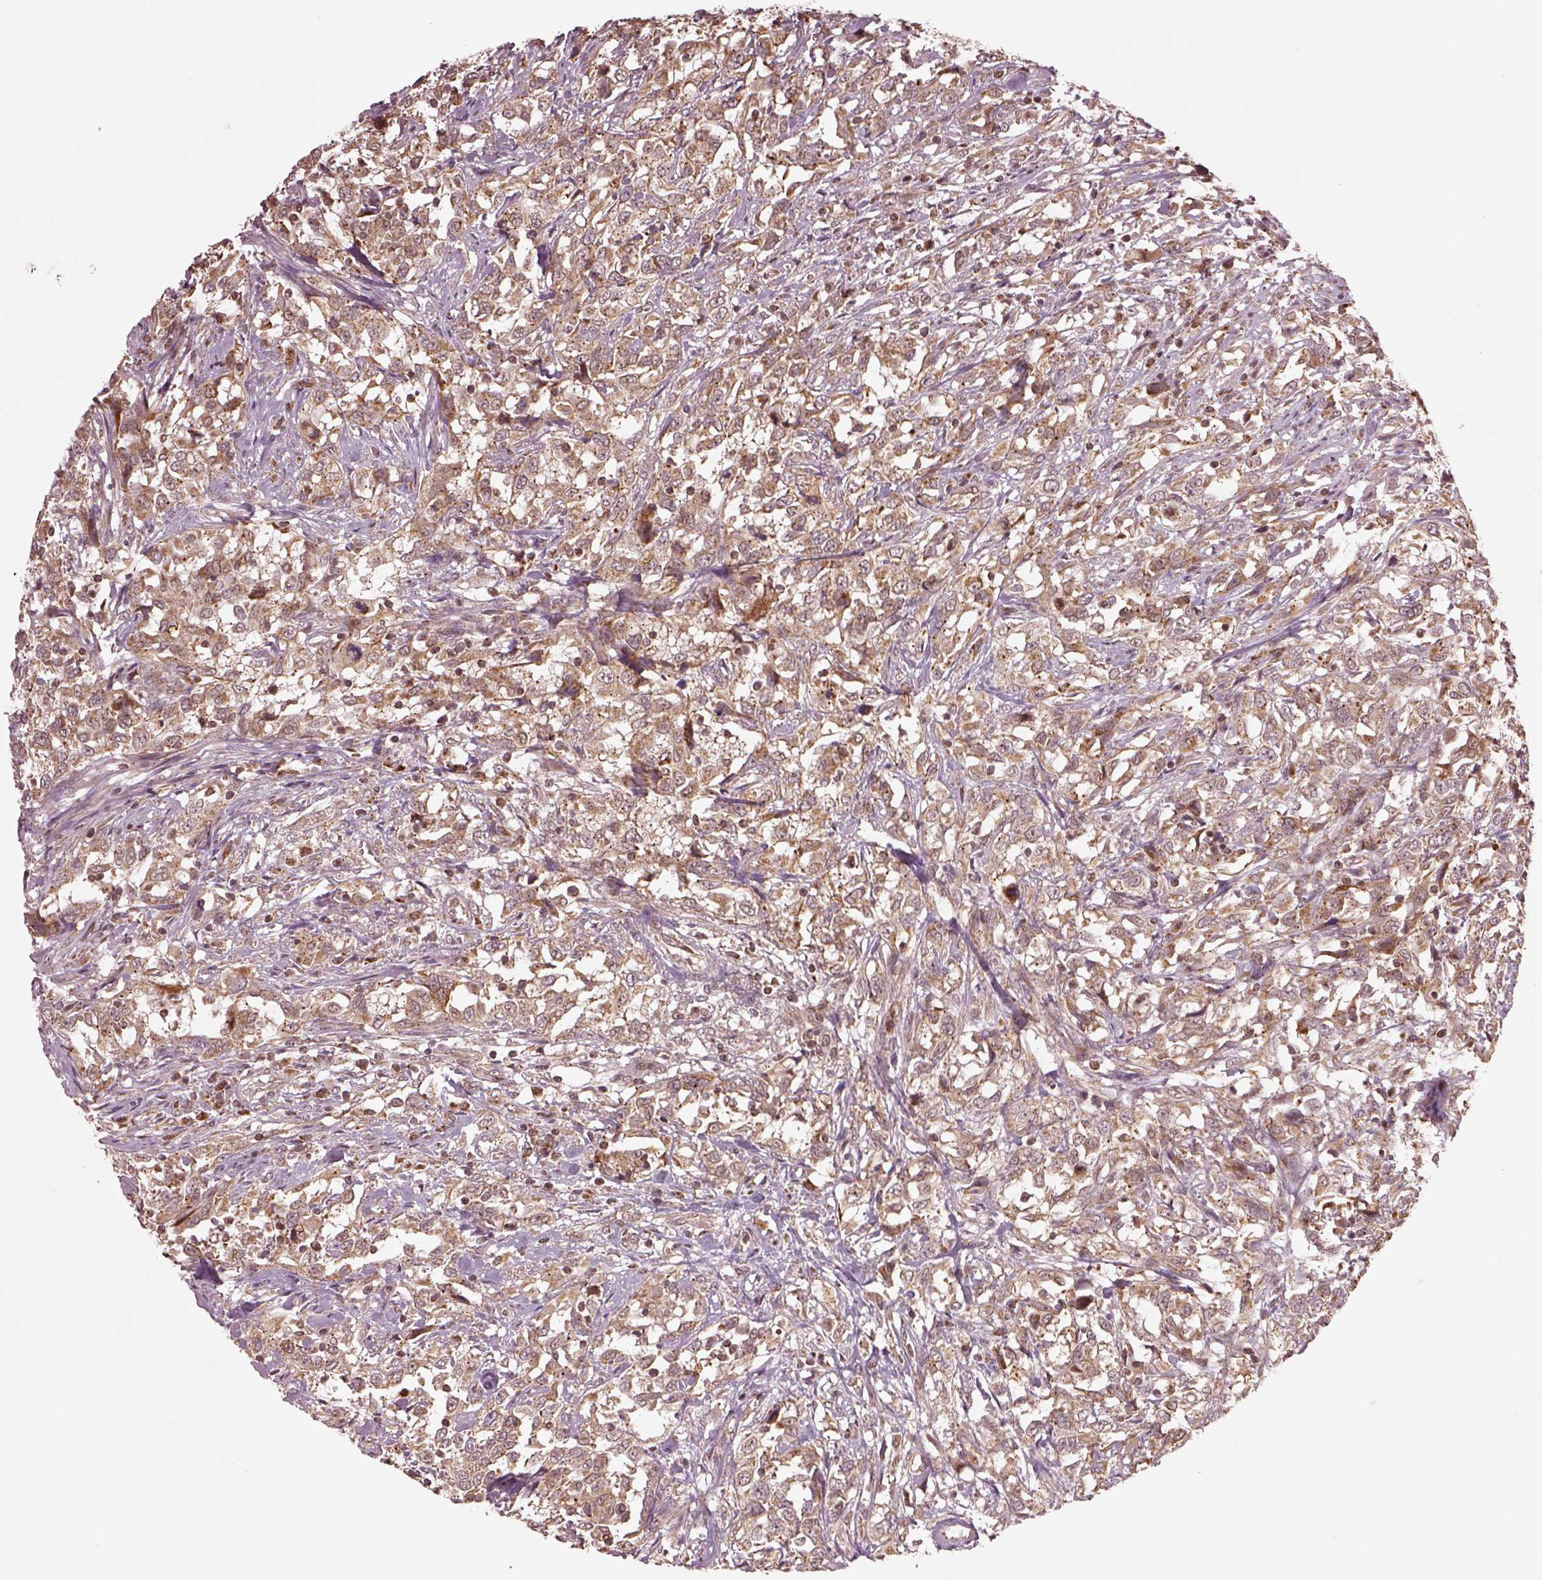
{"staining": {"intensity": "weak", "quantity": ">75%", "location": "cytoplasmic/membranous"}, "tissue": "urothelial cancer", "cell_type": "Tumor cells", "image_type": "cancer", "snomed": [{"axis": "morphology", "description": "Urothelial carcinoma, NOS"}, {"axis": "morphology", "description": "Urothelial carcinoma, High grade"}, {"axis": "topography", "description": "Urinary bladder"}], "caption": "This histopathology image exhibits immunohistochemistry (IHC) staining of high-grade urothelial carcinoma, with low weak cytoplasmic/membranous staining in approximately >75% of tumor cells.", "gene": "SEL1L3", "patient": {"sex": "female", "age": 64}}